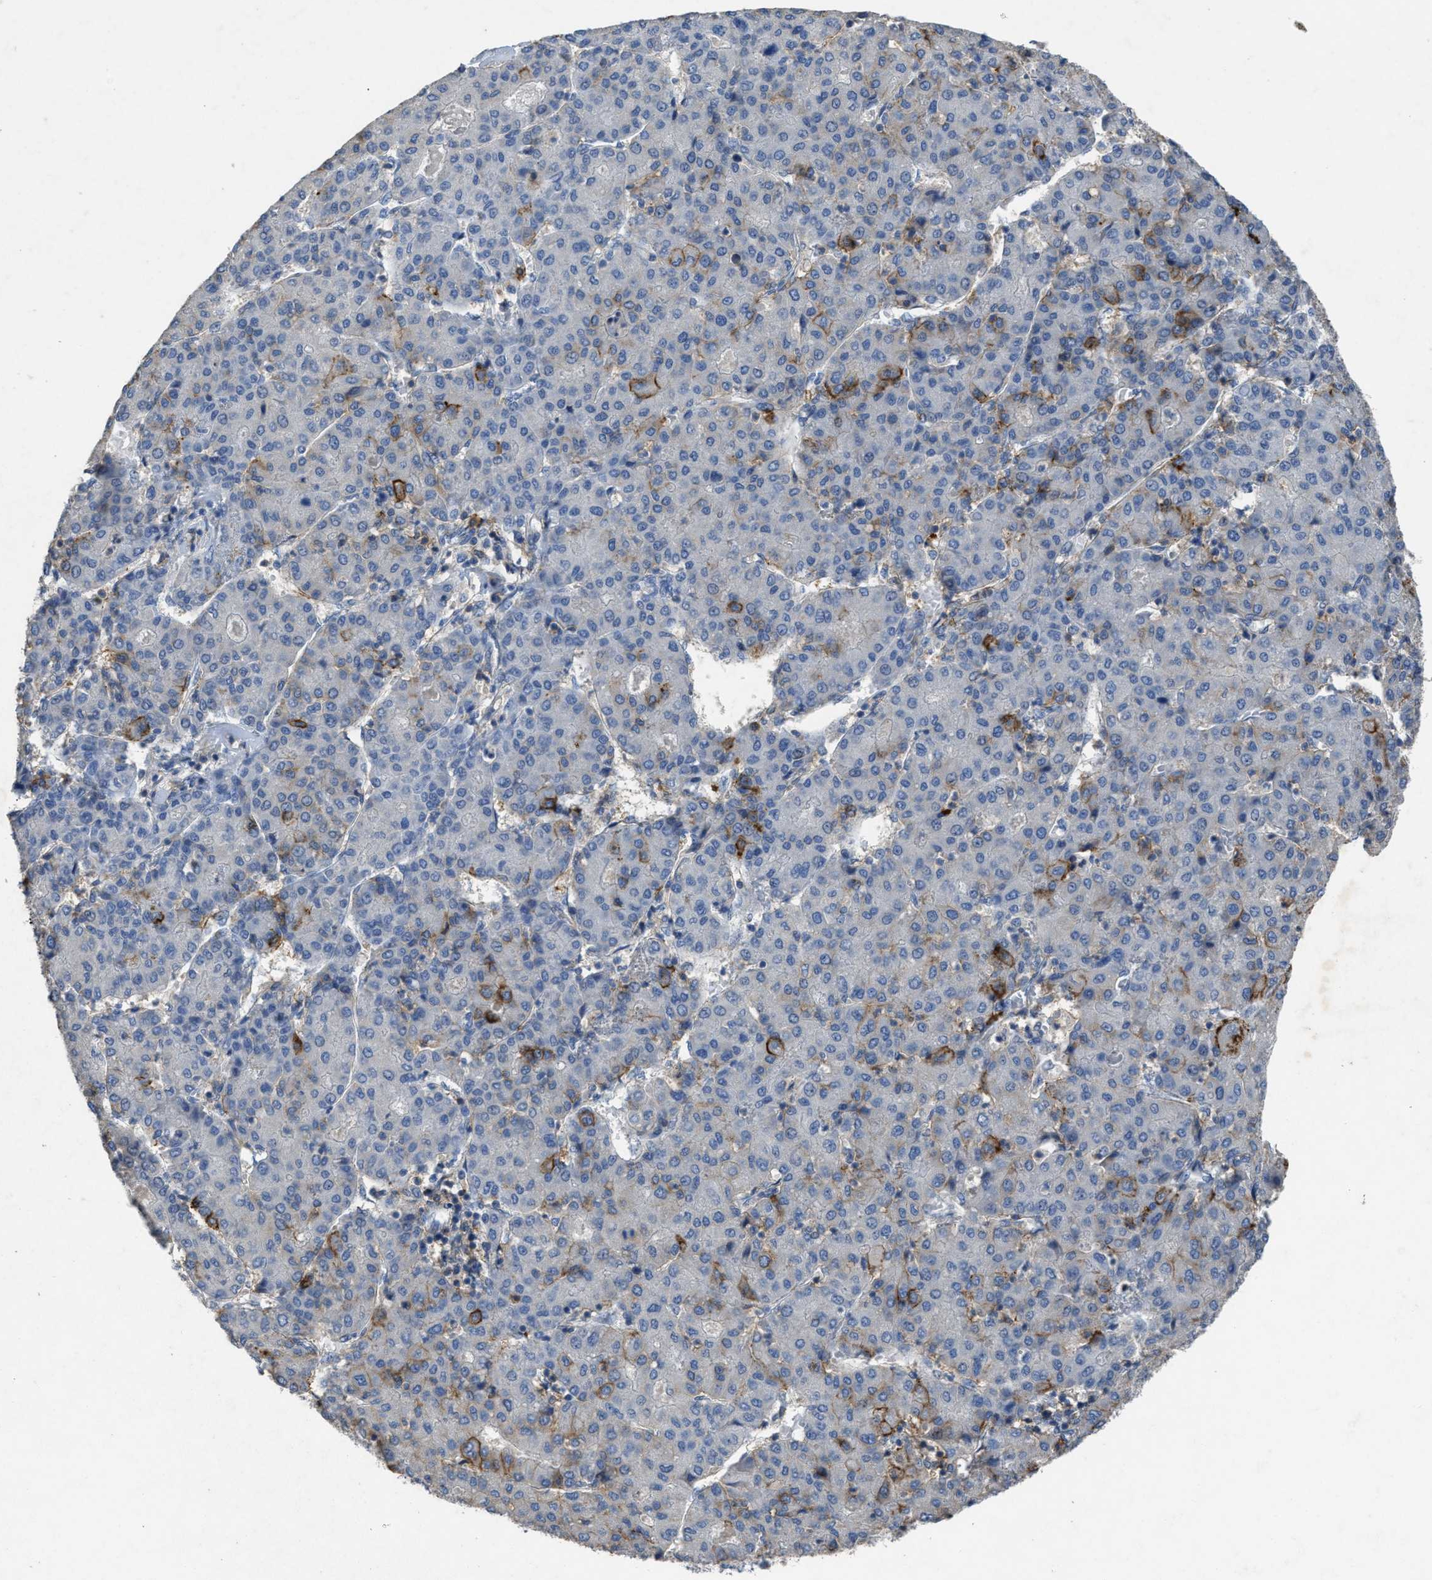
{"staining": {"intensity": "strong", "quantity": "<25%", "location": "cytoplasmic/membranous"}, "tissue": "liver cancer", "cell_type": "Tumor cells", "image_type": "cancer", "snomed": [{"axis": "morphology", "description": "Carcinoma, Hepatocellular, NOS"}, {"axis": "topography", "description": "Liver"}], "caption": "Strong cytoplasmic/membranous positivity for a protein is seen in approximately <25% of tumor cells of liver hepatocellular carcinoma using immunohistochemistry.", "gene": "OR51E1", "patient": {"sex": "male", "age": 65}}